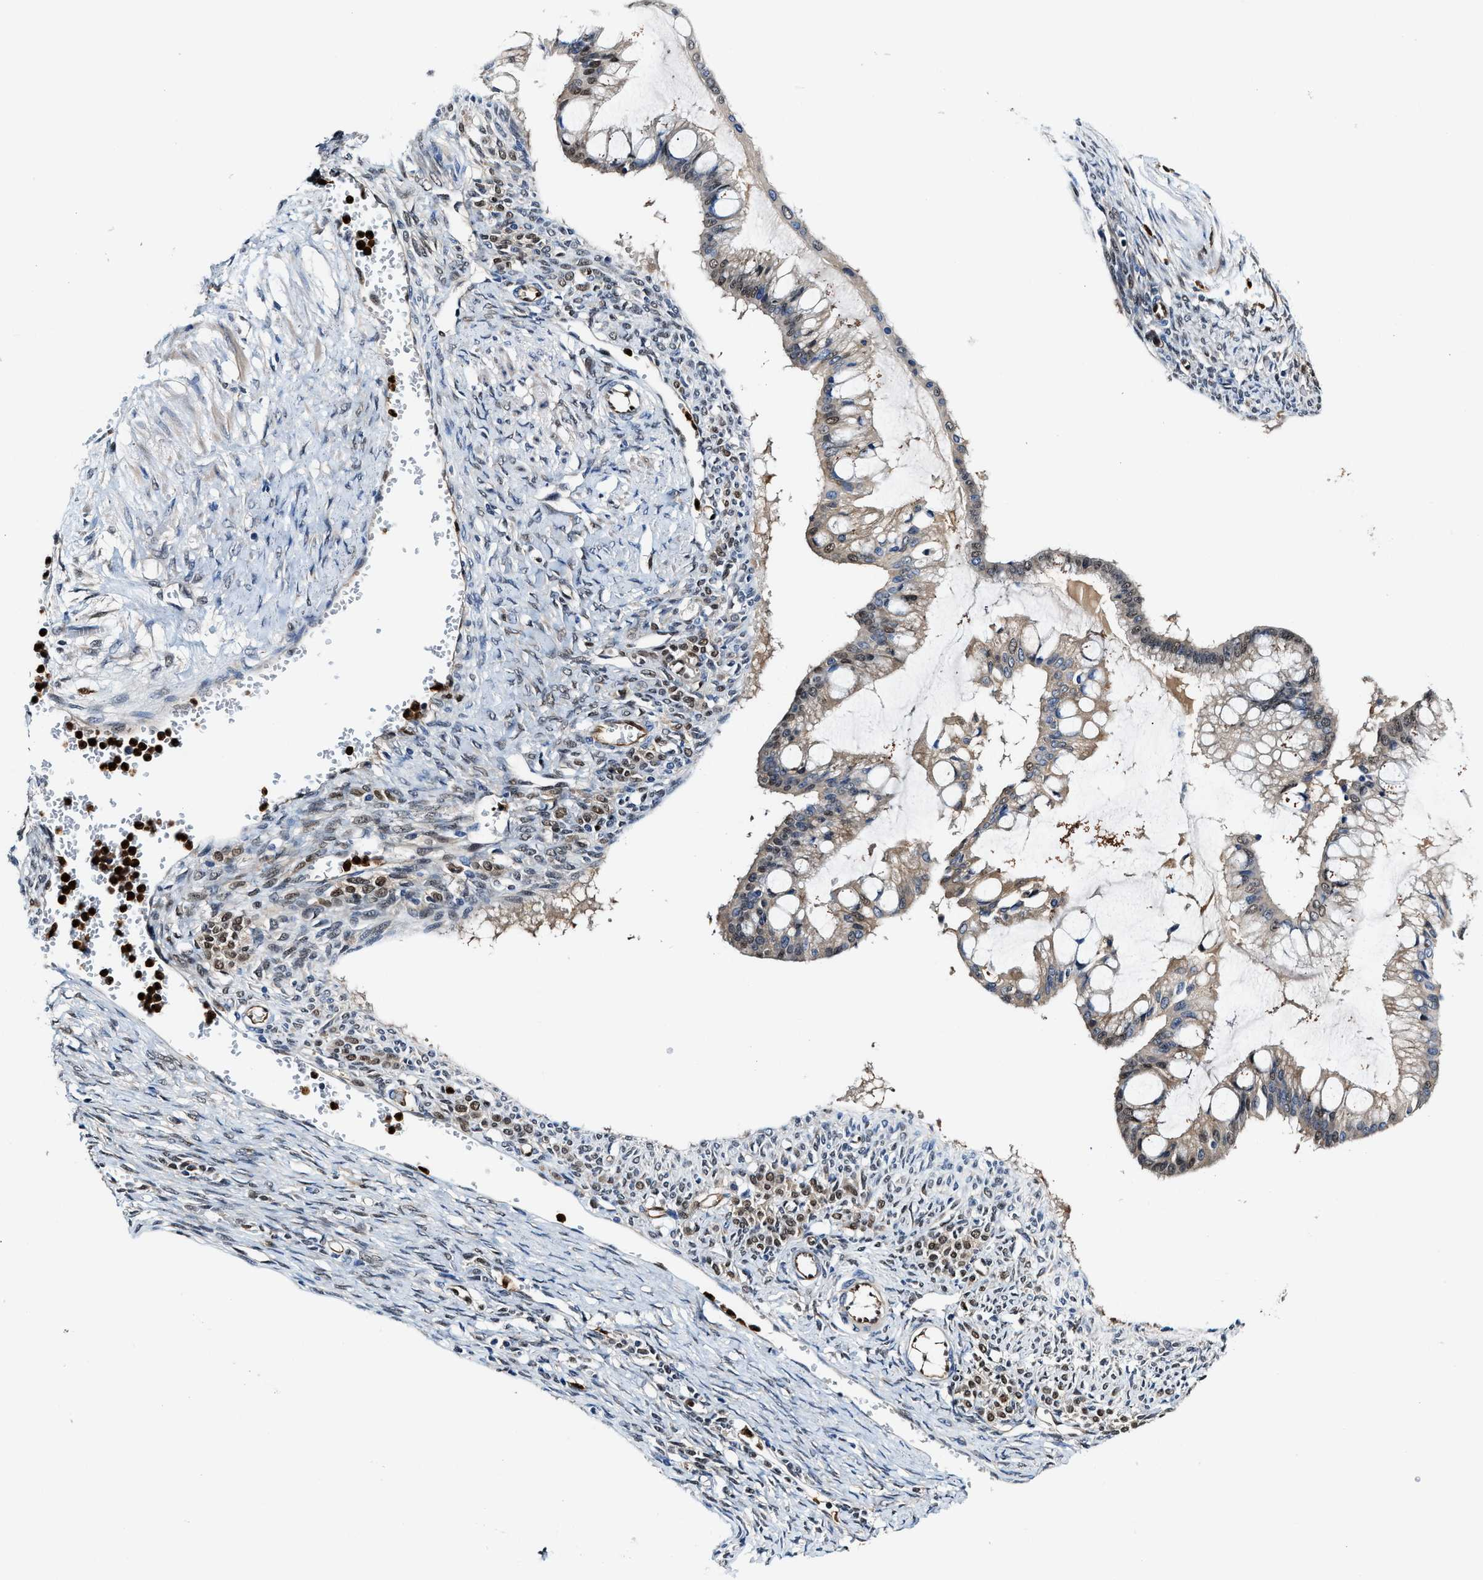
{"staining": {"intensity": "moderate", "quantity": "<25%", "location": "nuclear"}, "tissue": "ovarian cancer", "cell_type": "Tumor cells", "image_type": "cancer", "snomed": [{"axis": "morphology", "description": "Cystadenocarcinoma, mucinous, NOS"}, {"axis": "topography", "description": "Ovary"}], "caption": "Brown immunohistochemical staining in ovarian cancer (mucinous cystadenocarcinoma) shows moderate nuclear positivity in about <25% of tumor cells.", "gene": "LTA4H", "patient": {"sex": "female", "age": 73}}